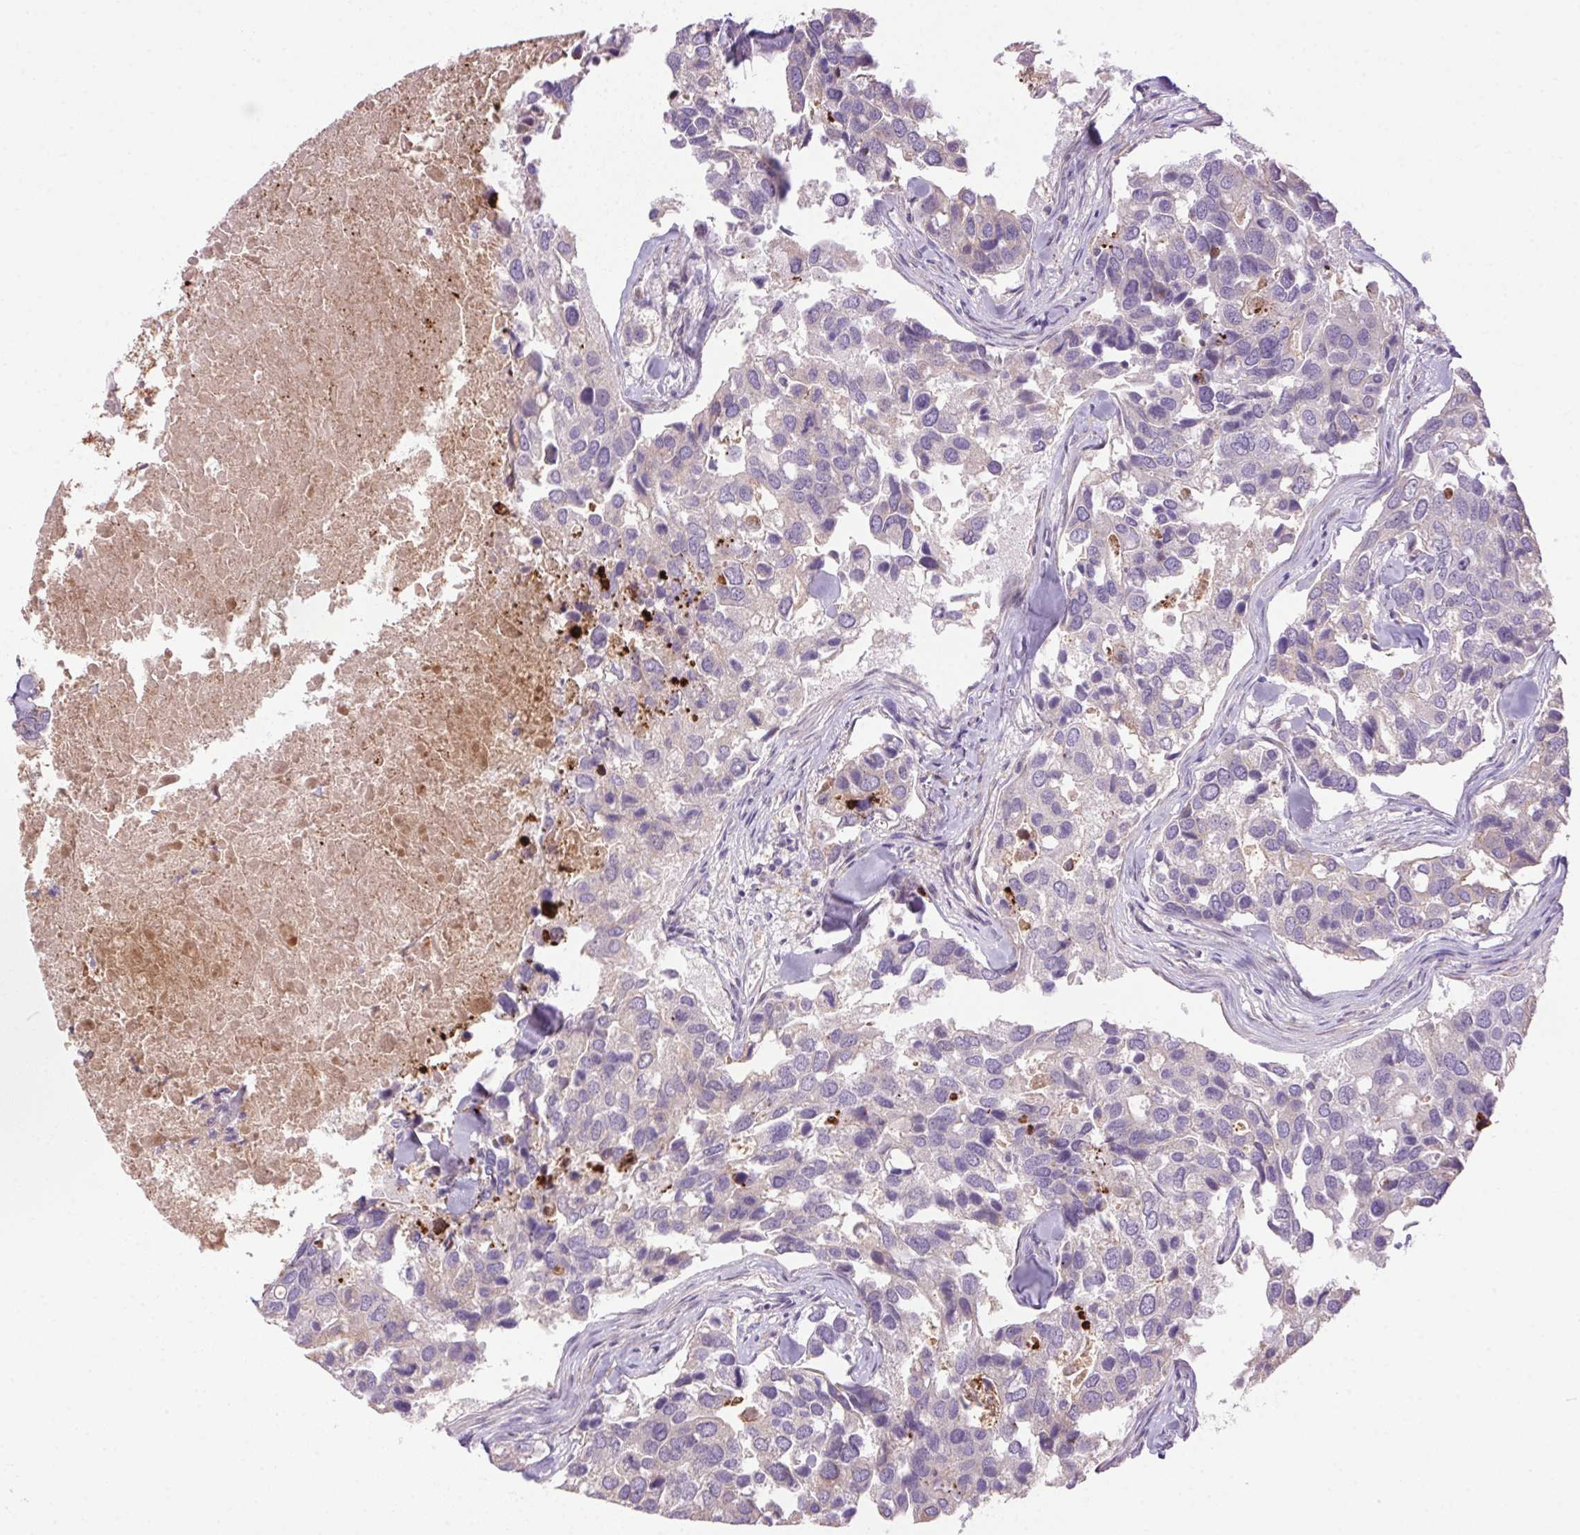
{"staining": {"intensity": "negative", "quantity": "none", "location": "none"}, "tissue": "breast cancer", "cell_type": "Tumor cells", "image_type": "cancer", "snomed": [{"axis": "morphology", "description": "Duct carcinoma"}, {"axis": "topography", "description": "Breast"}], "caption": "The image exhibits no significant expression in tumor cells of breast cancer.", "gene": "LRRTM1", "patient": {"sex": "female", "age": 83}}